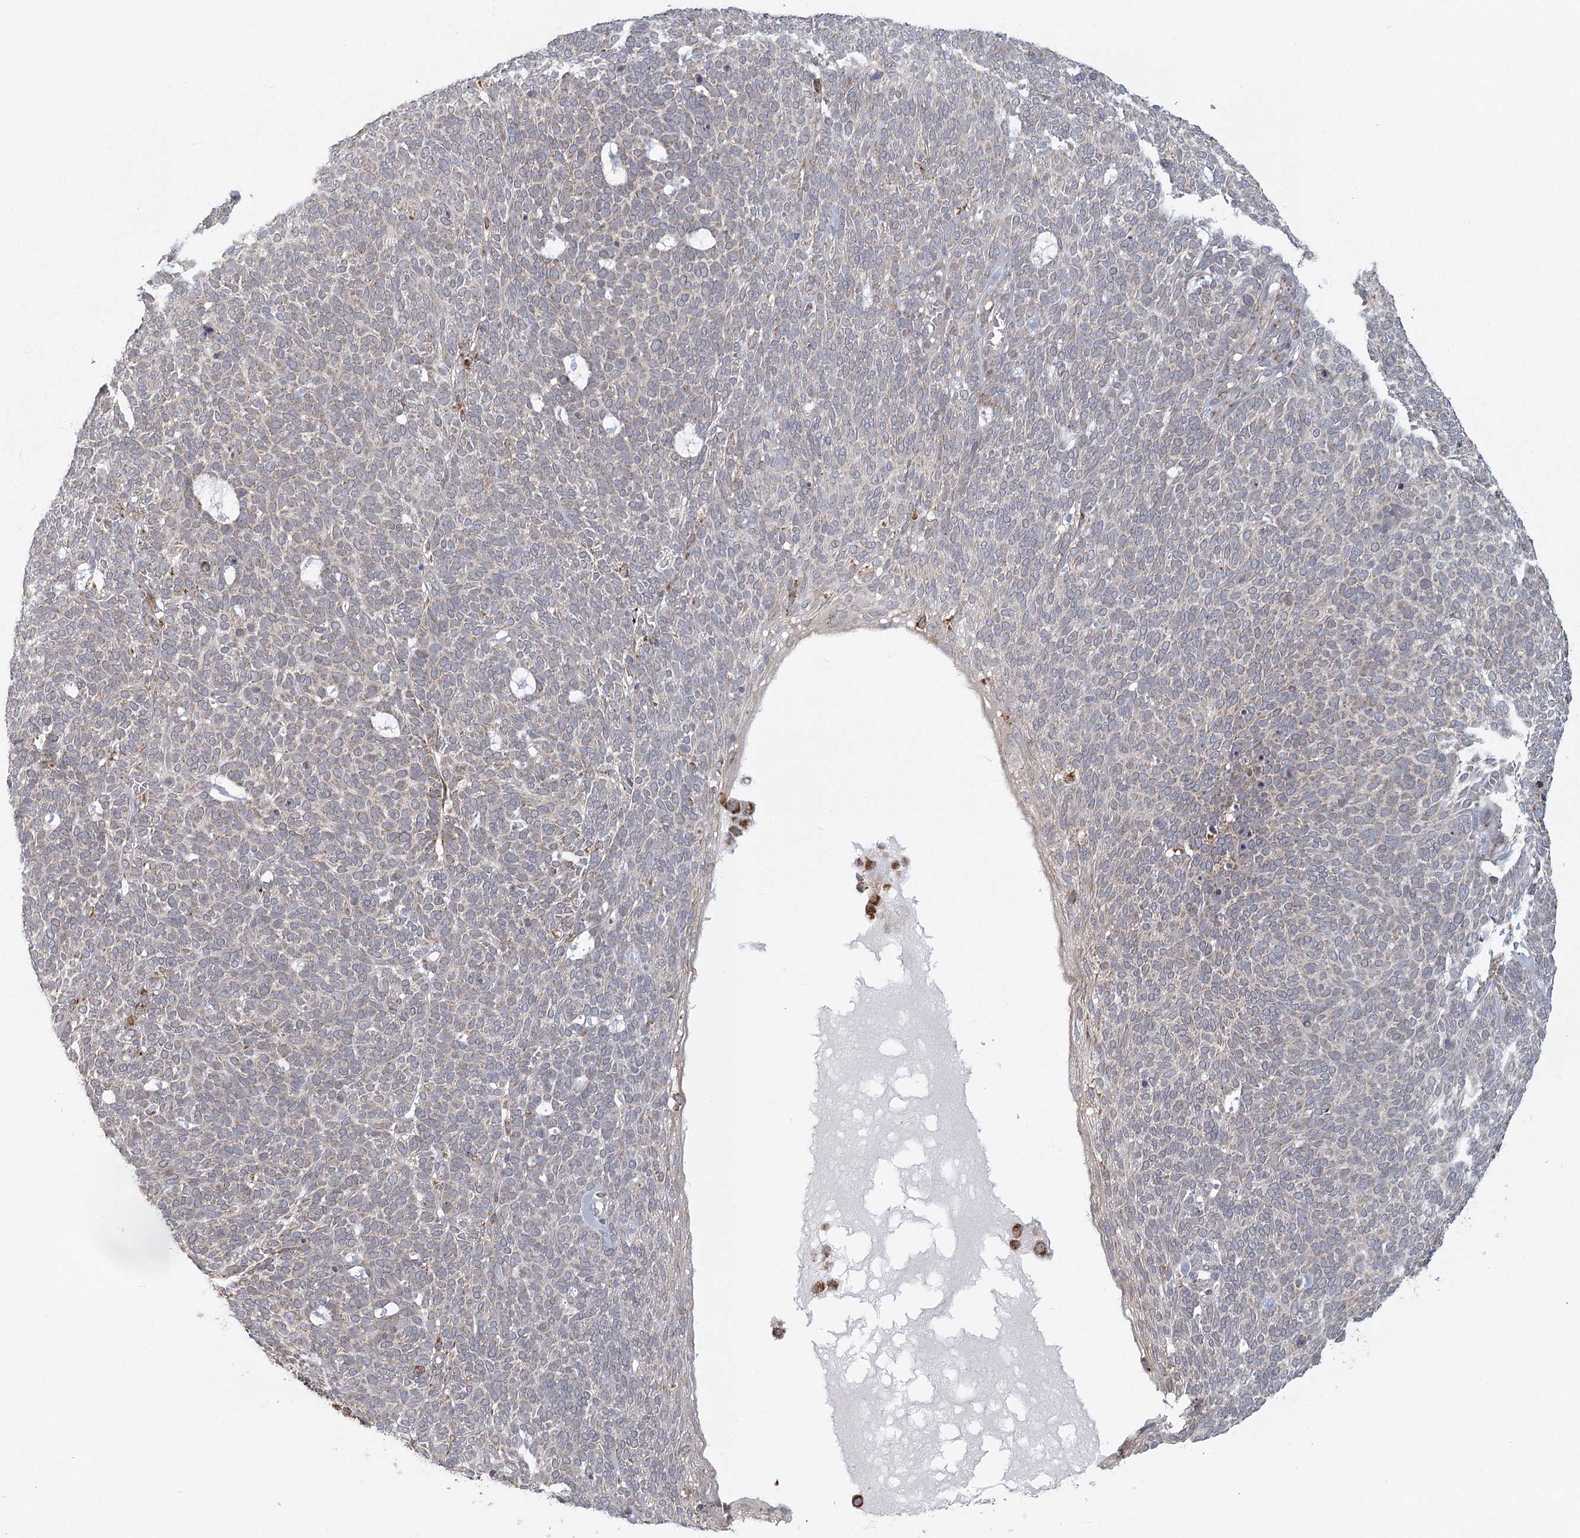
{"staining": {"intensity": "negative", "quantity": "none", "location": "none"}, "tissue": "skin cancer", "cell_type": "Tumor cells", "image_type": "cancer", "snomed": [{"axis": "morphology", "description": "Squamous cell carcinoma, NOS"}, {"axis": "topography", "description": "Skin"}], "caption": "Human squamous cell carcinoma (skin) stained for a protein using immunohistochemistry displays no positivity in tumor cells.", "gene": "LACTB", "patient": {"sex": "female", "age": 90}}